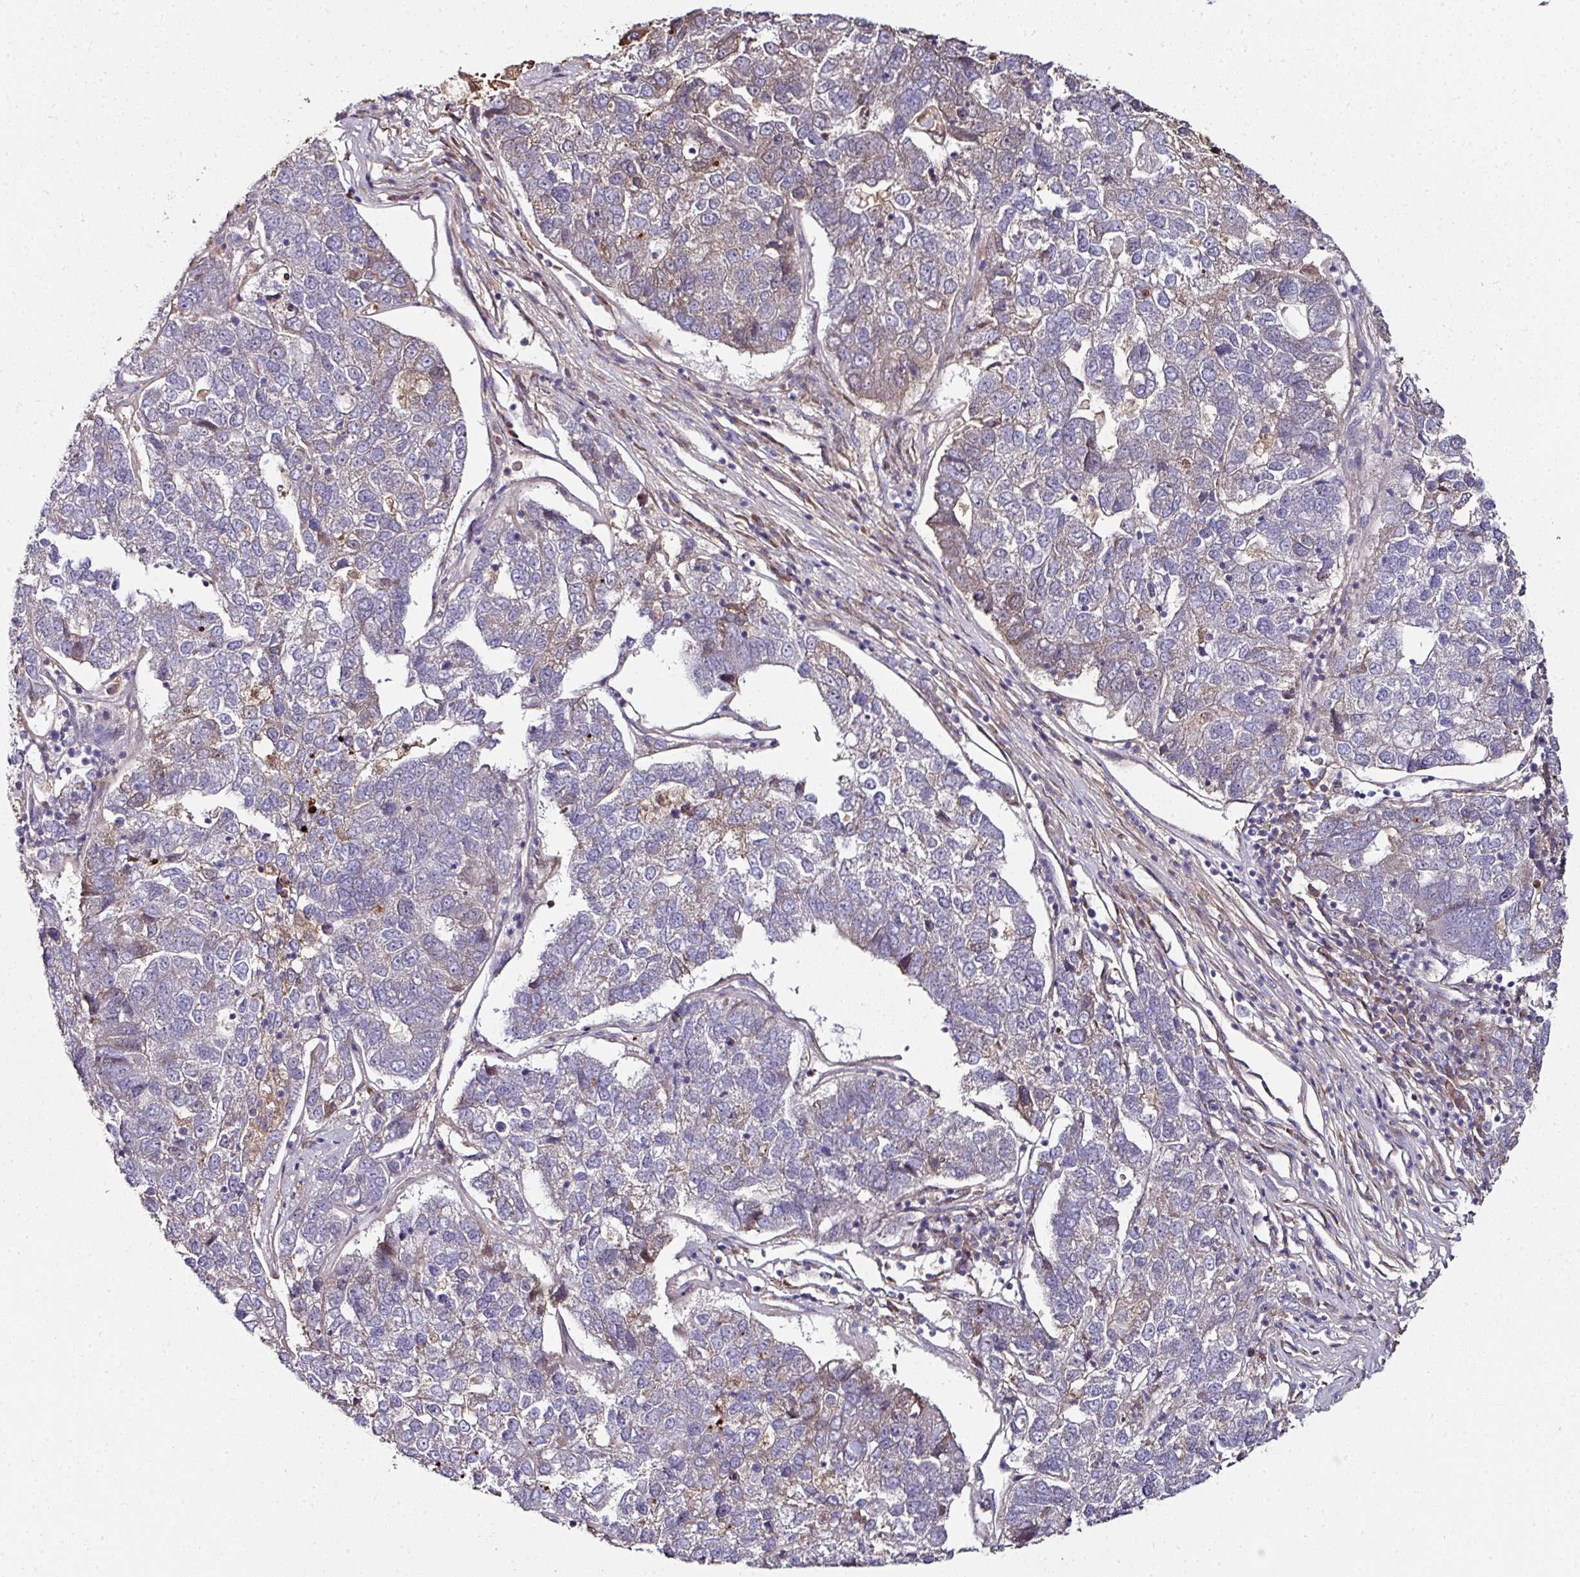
{"staining": {"intensity": "weak", "quantity": "<25%", "location": "cytoplasmic/membranous"}, "tissue": "pancreatic cancer", "cell_type": "Tumor cells", "image_type": "cancer", "snomed": [{"axis": "morphology", "description": "Adenocarcinoma, NOS"}, {"axis": "topography", "description": "Pancreas"}], "caption": "Tumor cells are negative for brown protein staining in adenocarcinoma (pancreatic).", "gene": "CTDSP2", "patient": {"sex": "female", "age": 61}}